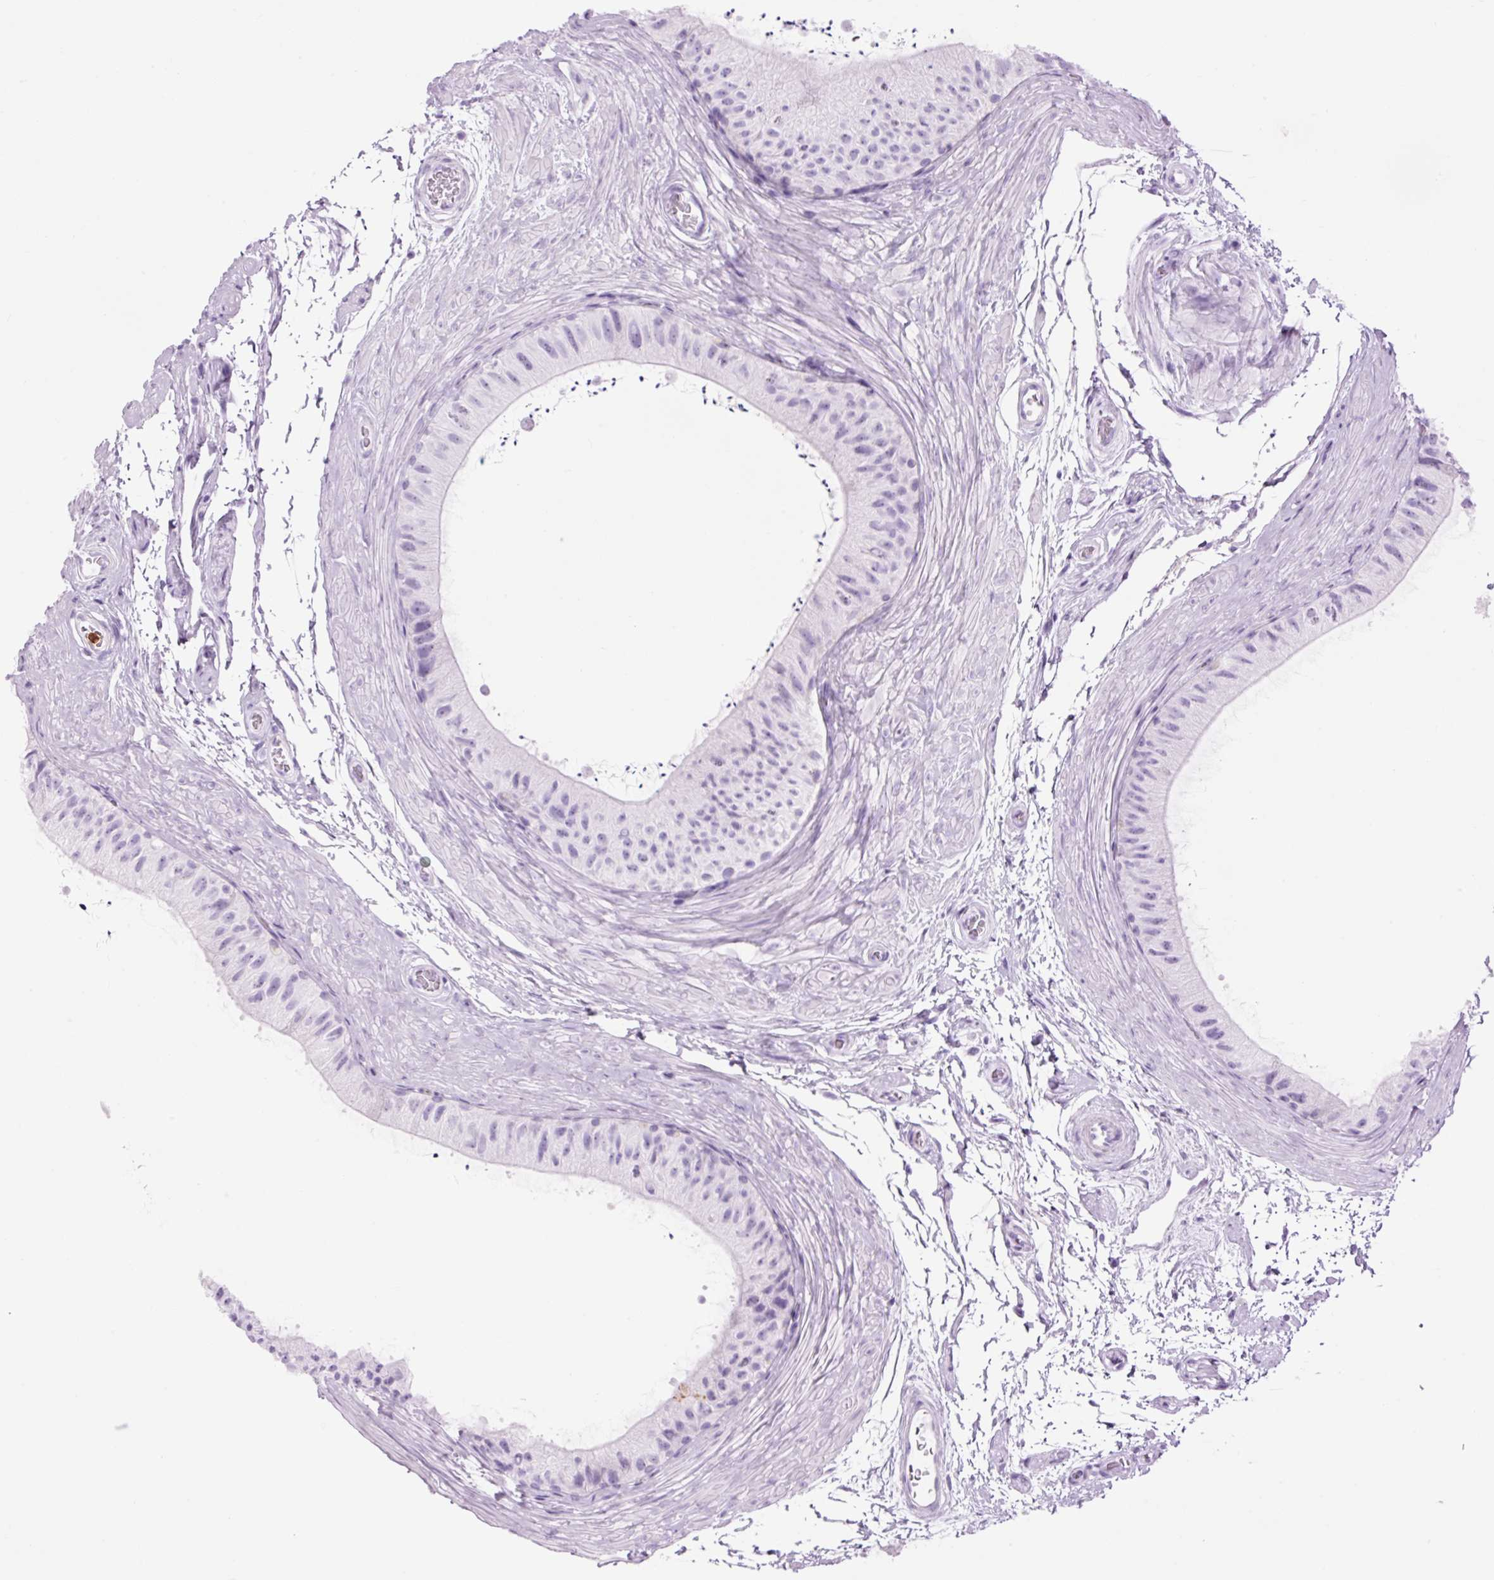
{"staining": {"intensity": "negative", "quantity": "none", "location": "none"}, "tissue": "epididymis", "cell_type": "Glandular cells", "image_type": "normal", "snomed": [{"axis": "morphology", "description": "Normal tissue, NOS"}, {"axis": "topography", "description": "Epididymis"}], "caption": "A high-resolution photomicrograph shows immunohistochemistry staining of normal epididymis, which demonstrates no significant staining in glandular cells. The staining was performed using DAB to visualize the protein expression in brown, while the nuclei were stained in blue with hematoxylin (Magnification: 20x).", "gene": "LYZ", "patient": {"sex": "male", "age": 55}}